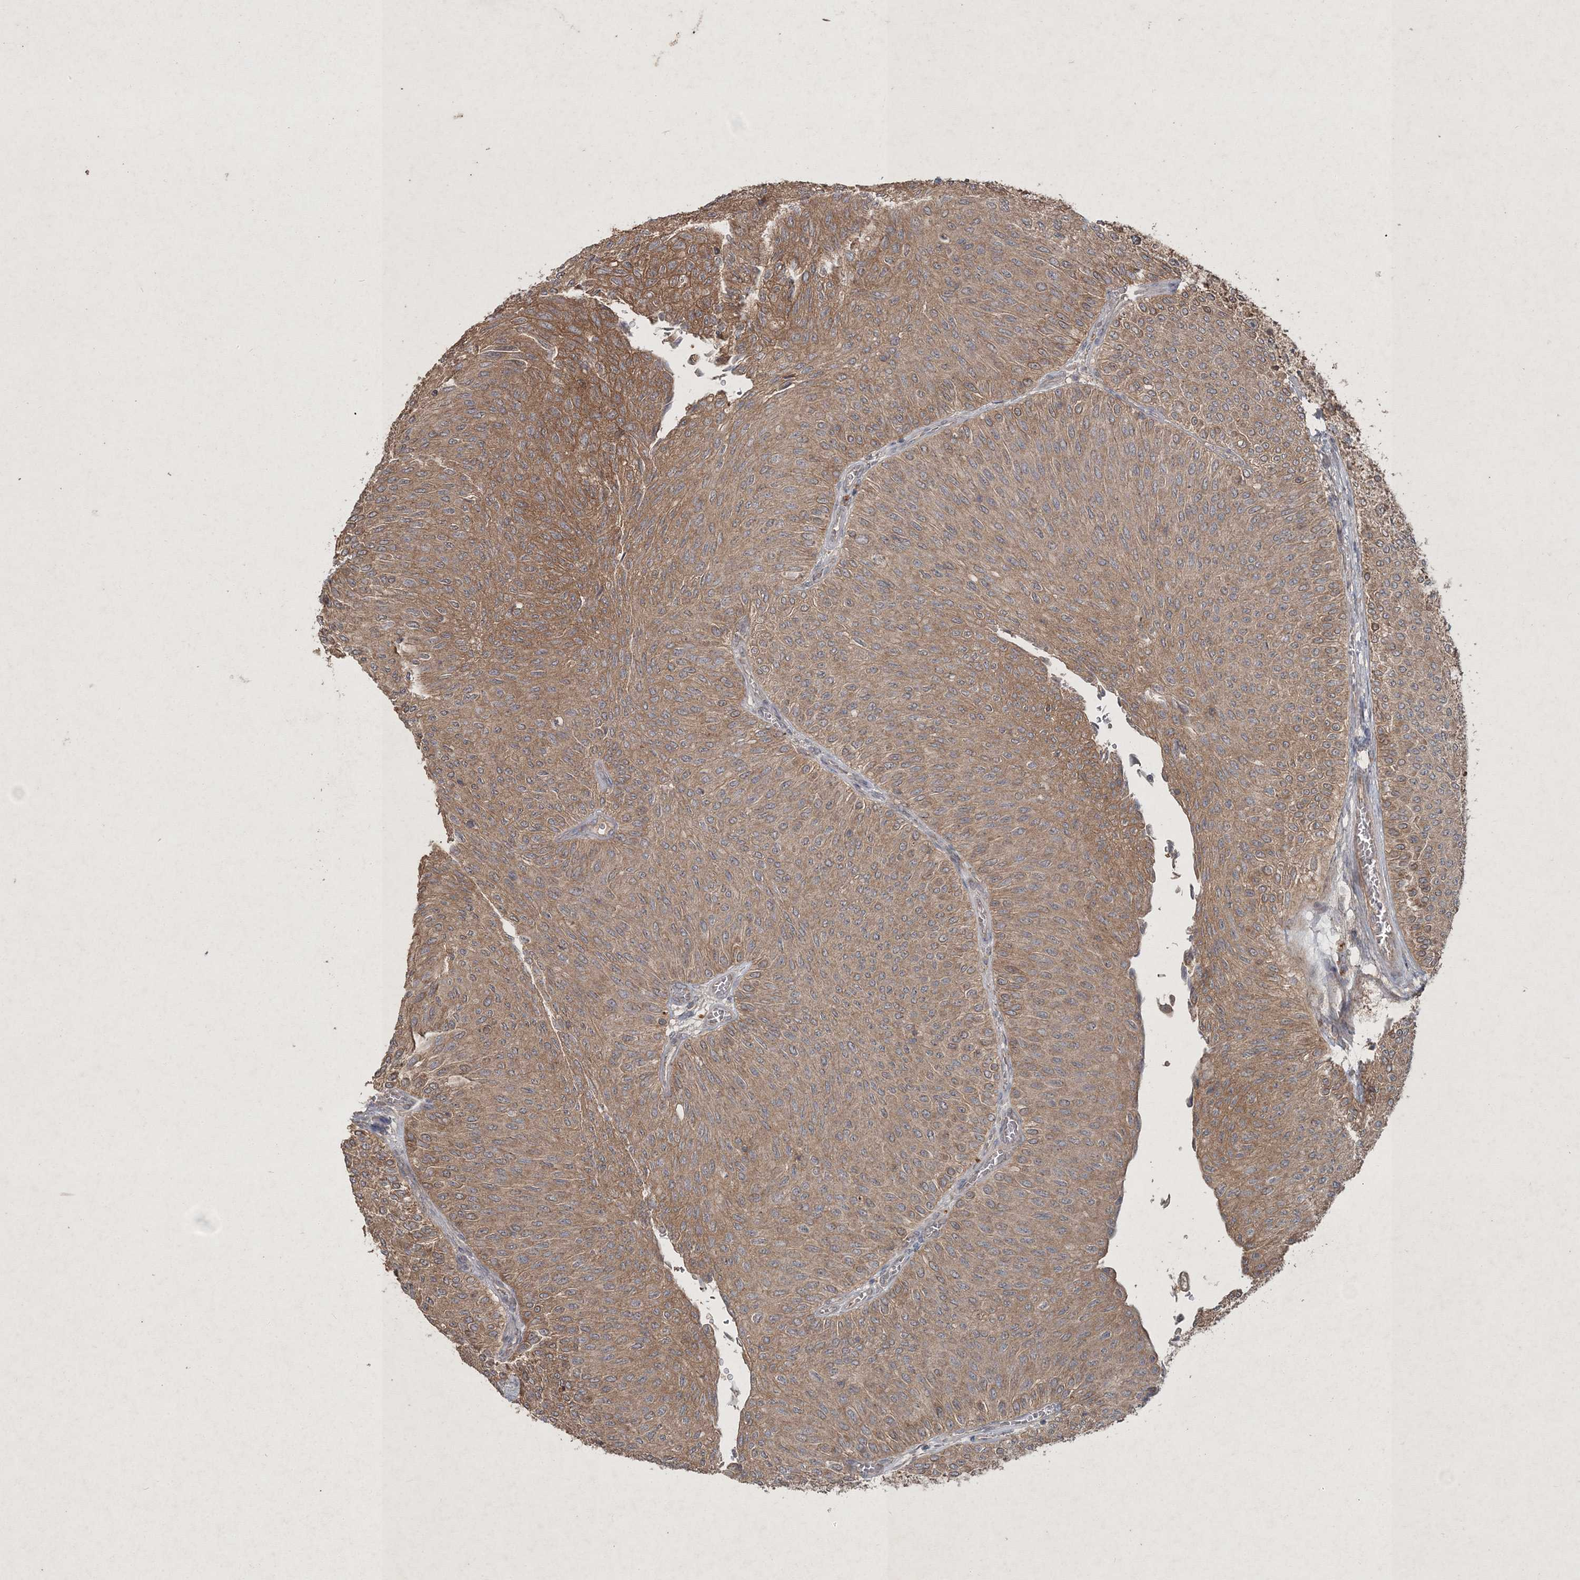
{"staining": {"intensity": "moderate", "quantity": ">75%", "location": "cytoplasmic/membranous"}, "tissue": "urothelial cancer", "cell_type": "Tumor cells", "image_type": "cancer", "snomed": [{"axis": "morphology", "description": "Urothelial carcinoma, Low grade"}, {"axis": "topography", "description": "Urinary bladder"}], "caption": "DAB (3,3'-diaminobenzidine) immunohistochemical staining of human urothelial cancer displays moderate cytoplasmic/membranous protein positivity in approximately >75% of tumor cells. (Brightfield microscopy of DAB IHC at high magnification).", "gene": "SPRY1", "patient": {"sex": "male", "age": 78}}